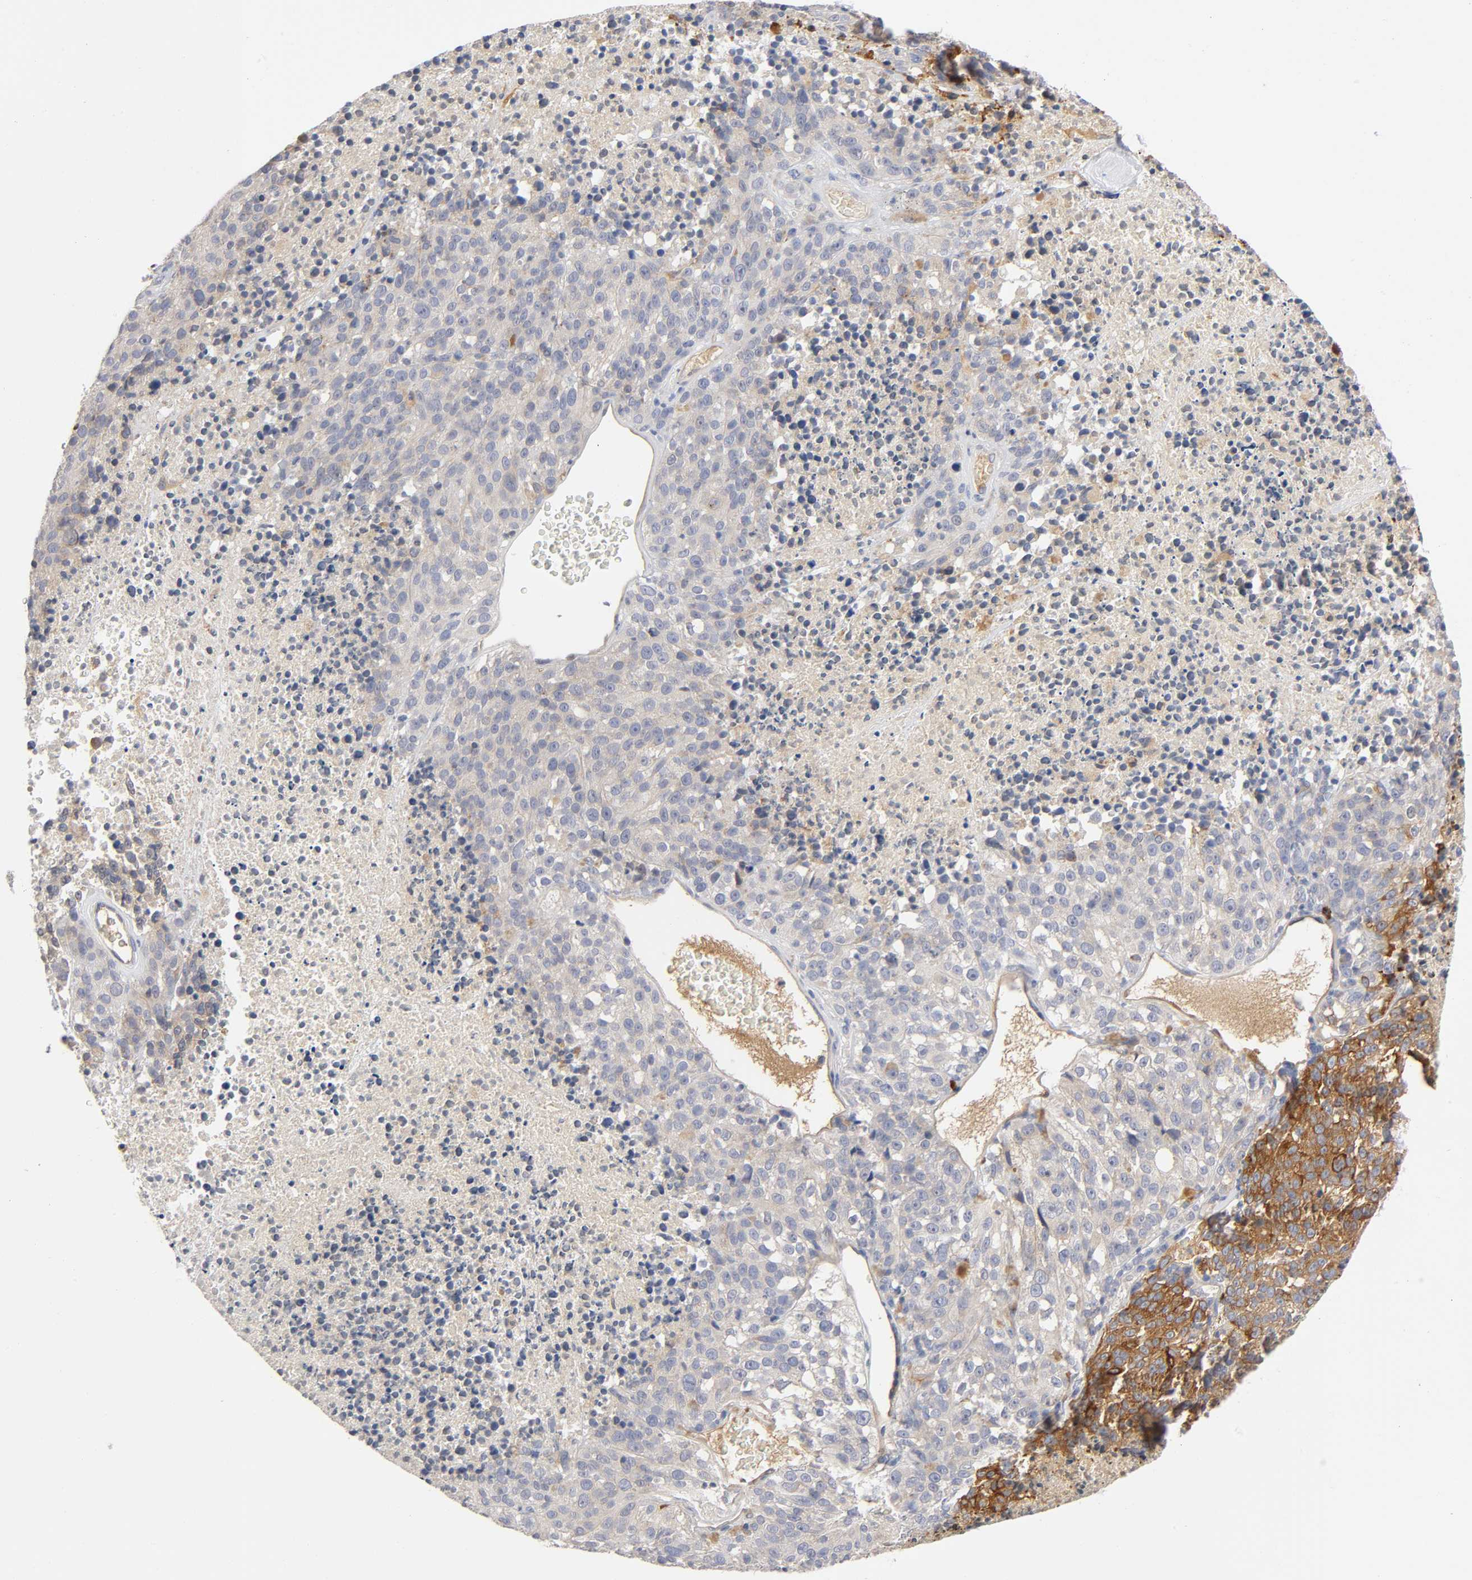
{"staining": {"intensity": "weak", "quantity": ">75%", "location": "cytoplasmic/membranous"}, "tissue": "melanoma", "cell_type": "Tumor cells", "image_type": "cancer", "snomed": [{"axis": "morphology", "description": "Malignant melanoma, Metastatic site"}, {"axis": "topography", "description": "Cerebral cortex"}], "caption": "Malignant melanoma (metastatic site) was stained to show a protein in brown. There is low levels of weak cytoplasmic/membranous expression in about >75% of tumor cells.", "gene": "NOVA1", "patient": {"sex": "female", "age": 52}}